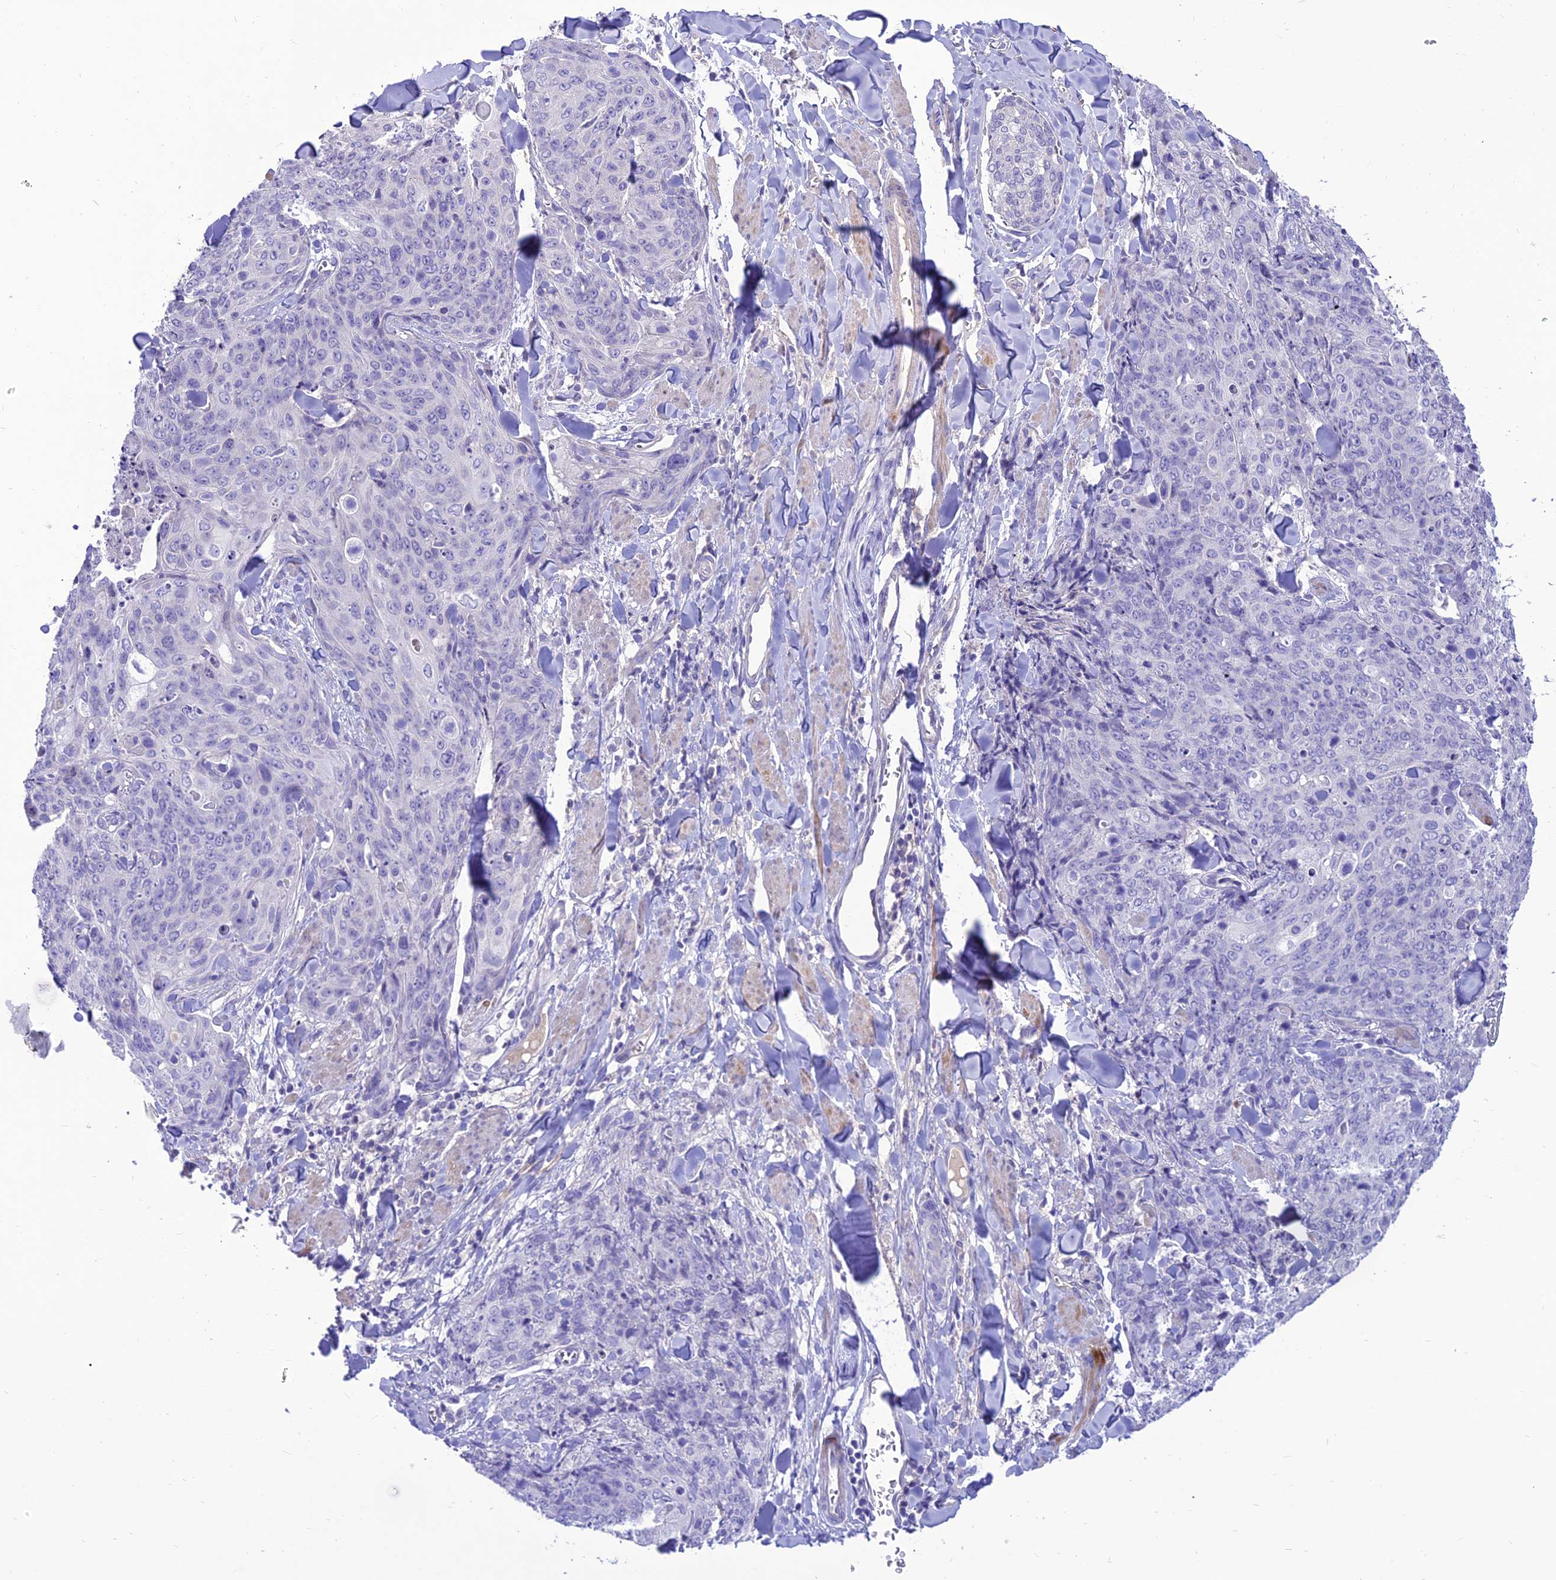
{"staining": {"intensity": "negative", "quantity": "none", "location": "none"}, "tissue": "skin cancer", "cell_type": "Tumor cells", "image_type": "cancer", "snomed": [{"axis": "morphology", "description": "Squamous cell carcinoma, NOS"}, {"axis": "topography", "description": "Skin"}, {"axis": "topography", "description": "Vulva"}], "caption": "The photomicrograph shows no significant staining in tumor cells of skin cancer (squamous cell carcinoma).", "gene": "TEKT3", "patient": {"sex": "female", "age": 85}}